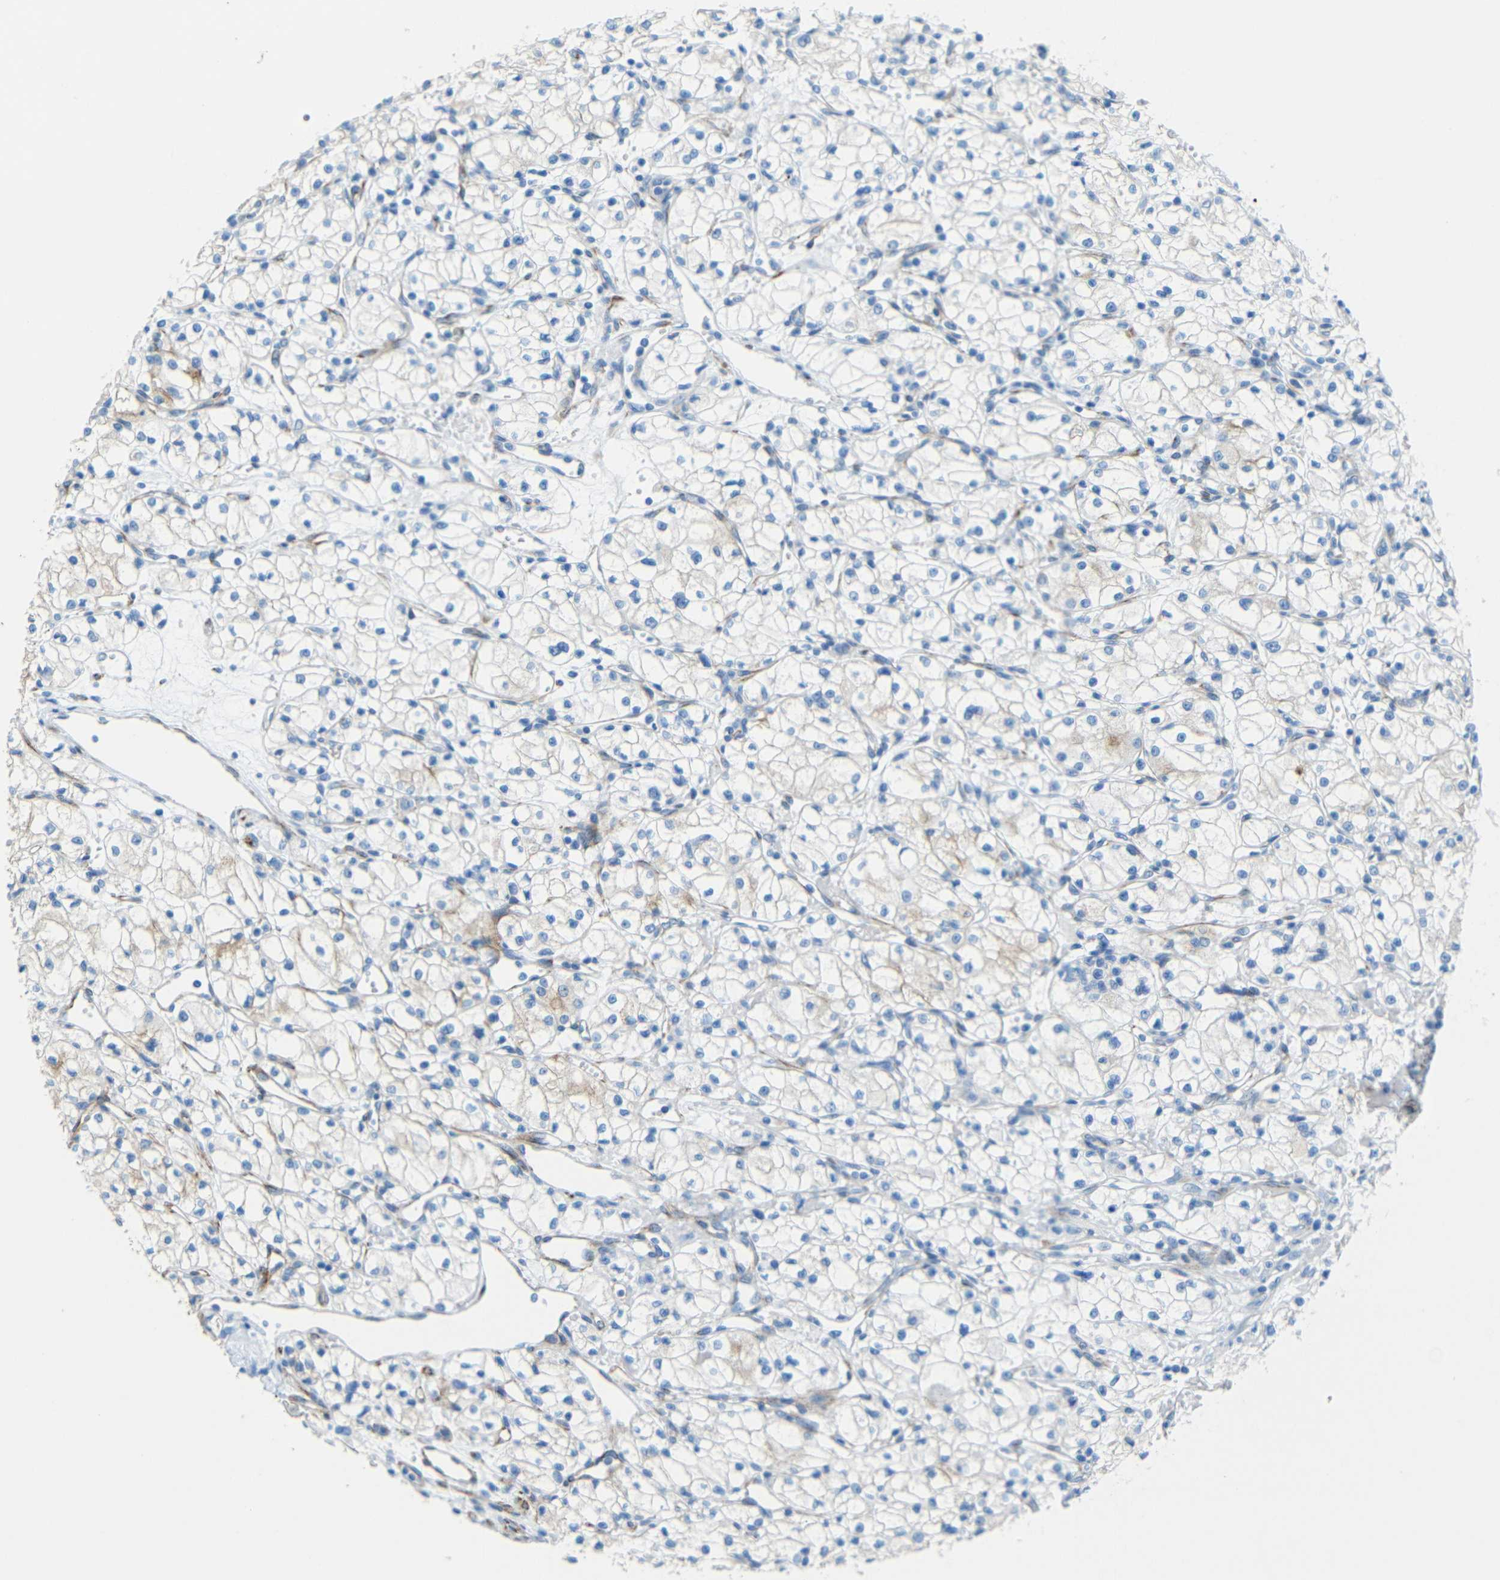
{"staining": {"intensity": "negative", "quantity": "none", "location": "none"}, "tissue": "renal cancer", "cell_type": "Tumor cells", "image_type": "cancer", "snomed": [{"axis": "morphology", "description": "Normal tissue, NOS"}, {"axis": "morphology", "description": "Adenocarcinoma, NOS"}, {"axis": "topography", "description": "Kidney"}], "caption": "There is no significant expression in tumor cells of adenocarcinoma (renal). Brightfield microscopy of IHC stained with DAB (brown) and hematoxylin (blue), captured at high magnification.", "gene": "TUBB4B", "patient": {"sex": "male", "age": 59}}